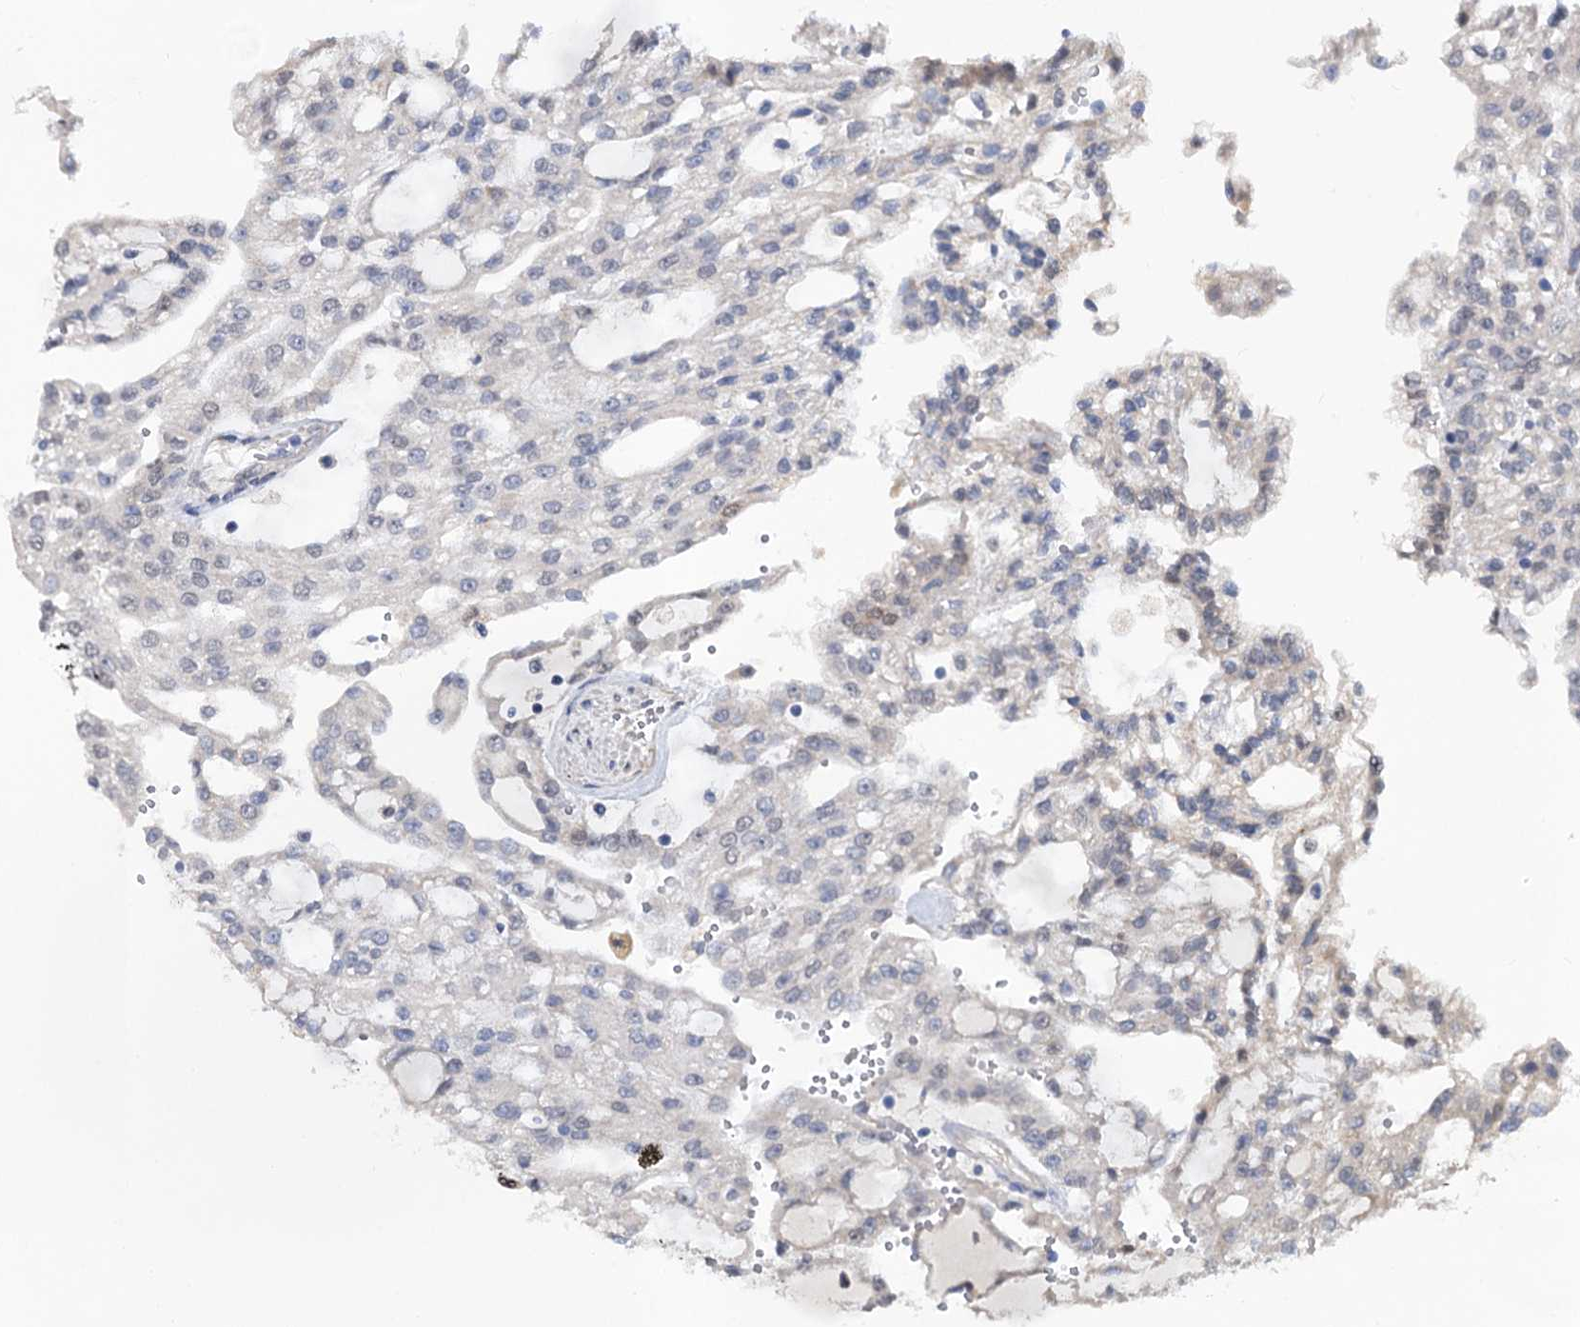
{"staining": {"intensity": "negative", "quantity": "none", "location": "none"}, "tissue": "renal cancer", "cell_type": "Tumor cells", "image_type": "cancer", "snomed": [{"axis": "morphology", "description": "Adenocarcinoma, NOS"}, {"axis": "topography", "description": "Kidney"}], "caption": "Tumor cells show no significant protein positivity in renal cancer.", "gene": "ALKBH7", "patient": {"sex": "male", "age": 63}}